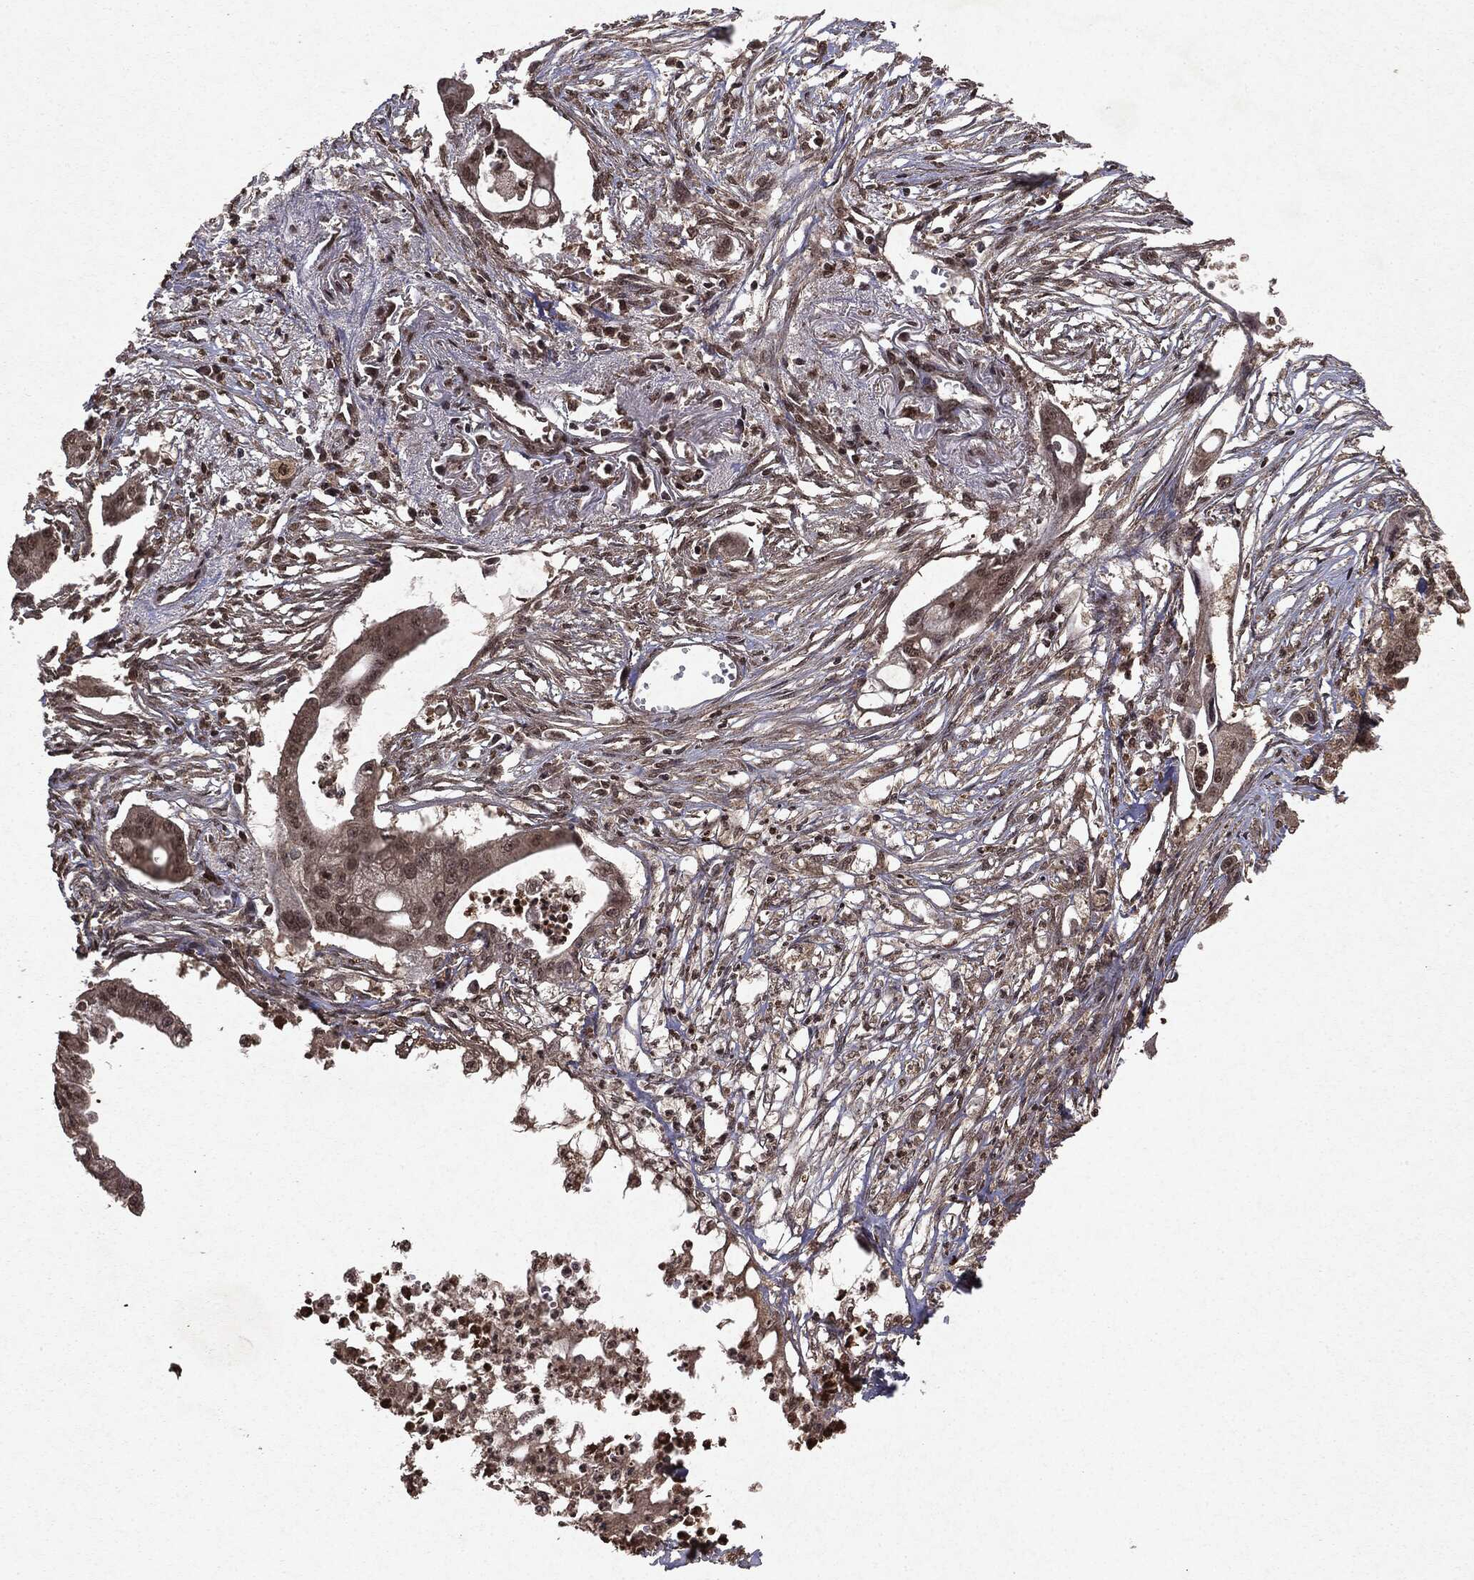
{"staining": {"intensity": "negative", "quantity": "none", "location": "none"}, "tissue": "pancreatic cancer", "cell_type": "Tumor cells", "image_type": "cancer", "snomed": [{"axis": "morphology", "description": "Normal tissue, NOS"}, {"axis": "morphology", "description": "Adenocarcinoma, NOS"}, {"axis": "topography", "description": "Pancreas"}], "caption": "Immunohistochemical staining of pancreatic cancer (adenocarcinoma) reveals no significant expression in tumor cells.", "gene": "PEBP1", "patient": {"sex": "female", "age": 58}}